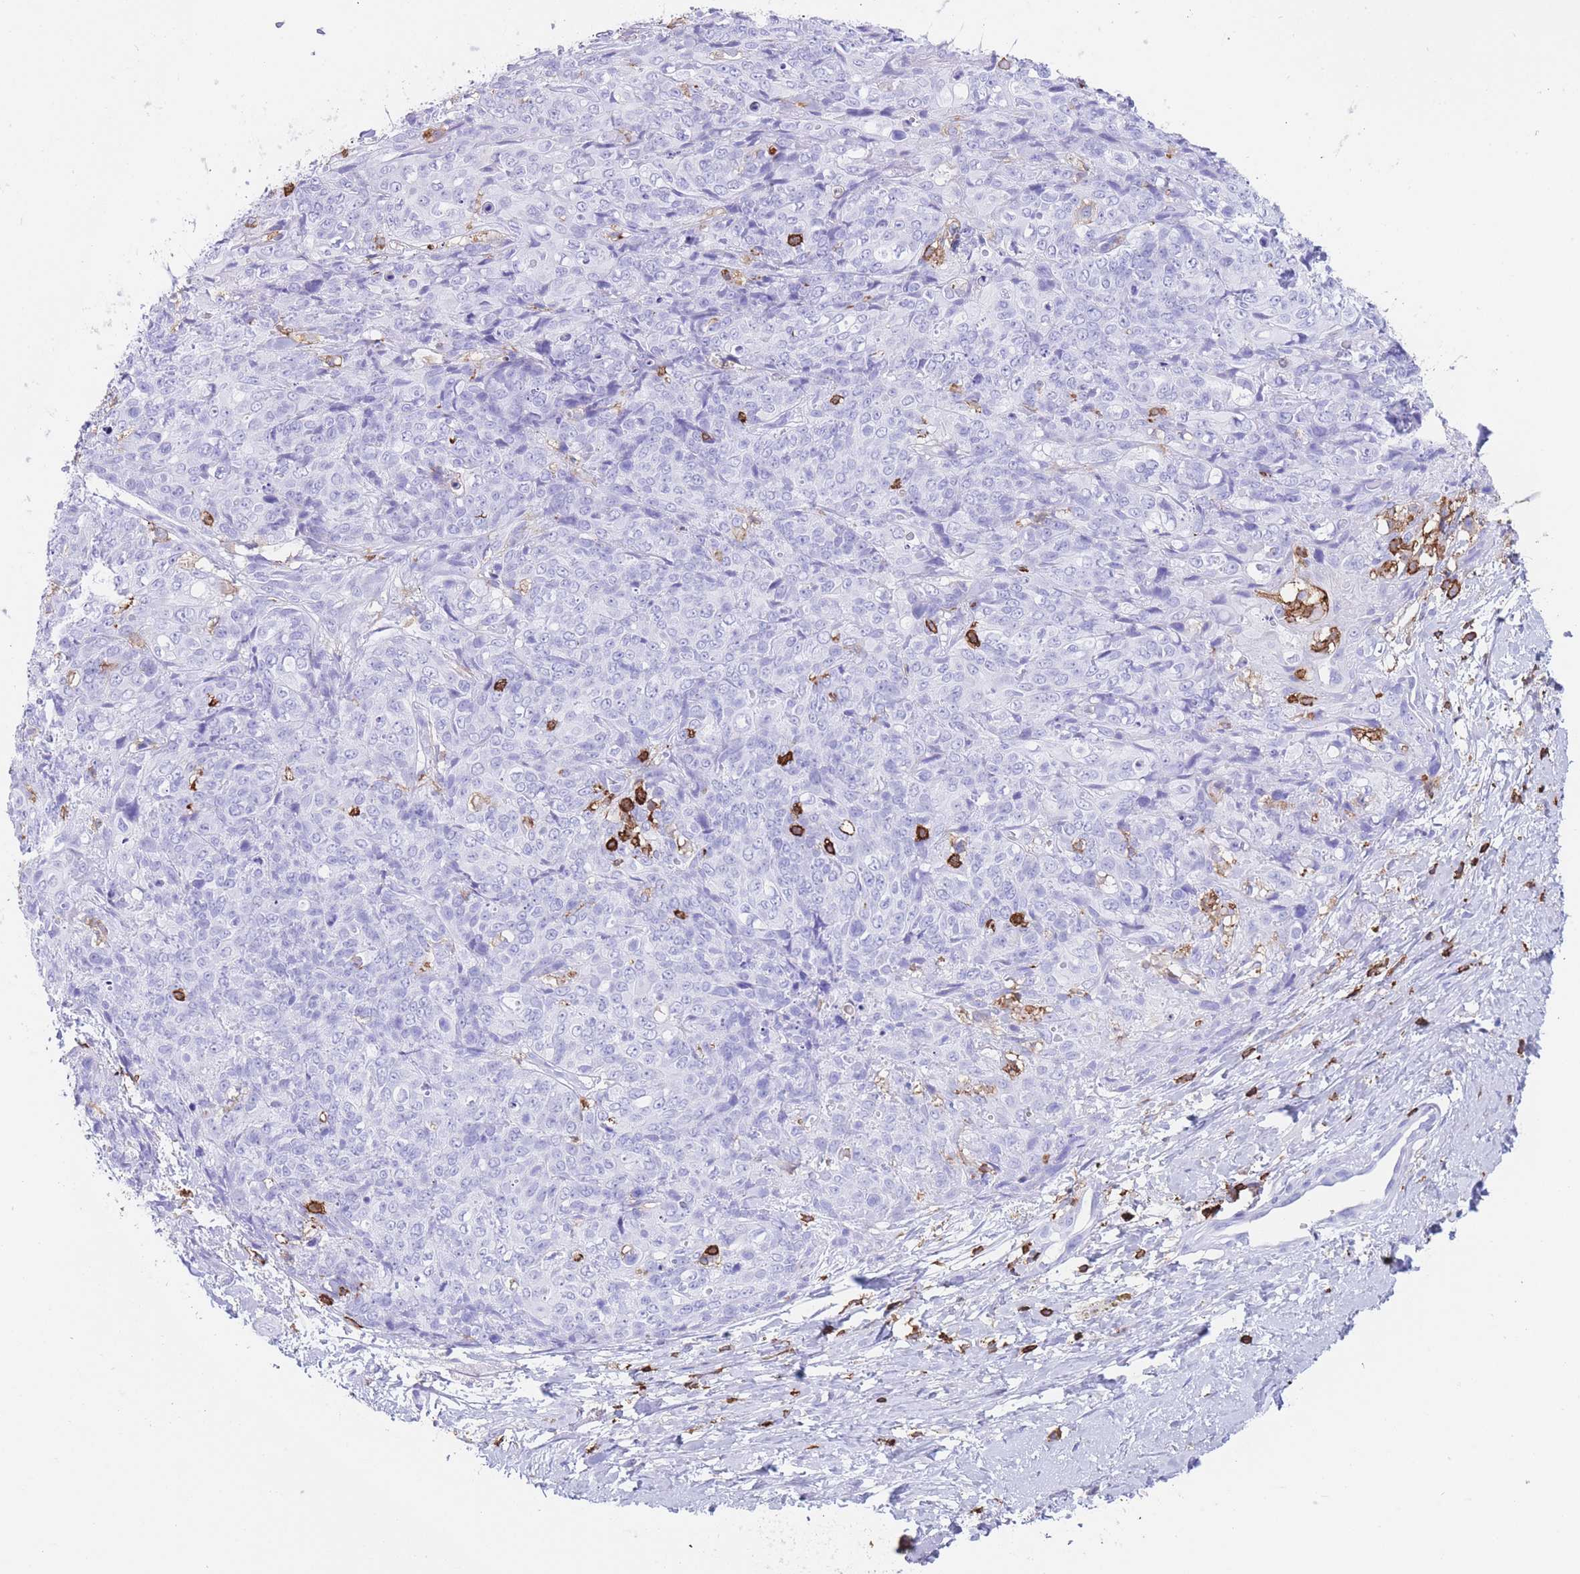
{"staining": {"intensity": "negative", "quantity": "none", "location": "none"}, "tissue": "skin cancer", "cell_type": "Tumor cells", "image_type": "cancer", "snomed": [{"axis": "morphology", "description": "Squamous cell carcinoma, NOS"}, {"axis": "topography", "description": "Skin"}, {"axis": "topography", "description": "Vulva"}], "caption": "Protein analysis of squamous cell carcinoma (skin) demonstrates no significant staining in tumor cells. Brightfield microscopy of immunohistochemistry stained with DAB (3,3'-diaminobenzidine) (brown) and hematoxylin (blue), captured at high magnification.", "gene": "CORO1A", "patient": {"sex": "female", "age": 85}}